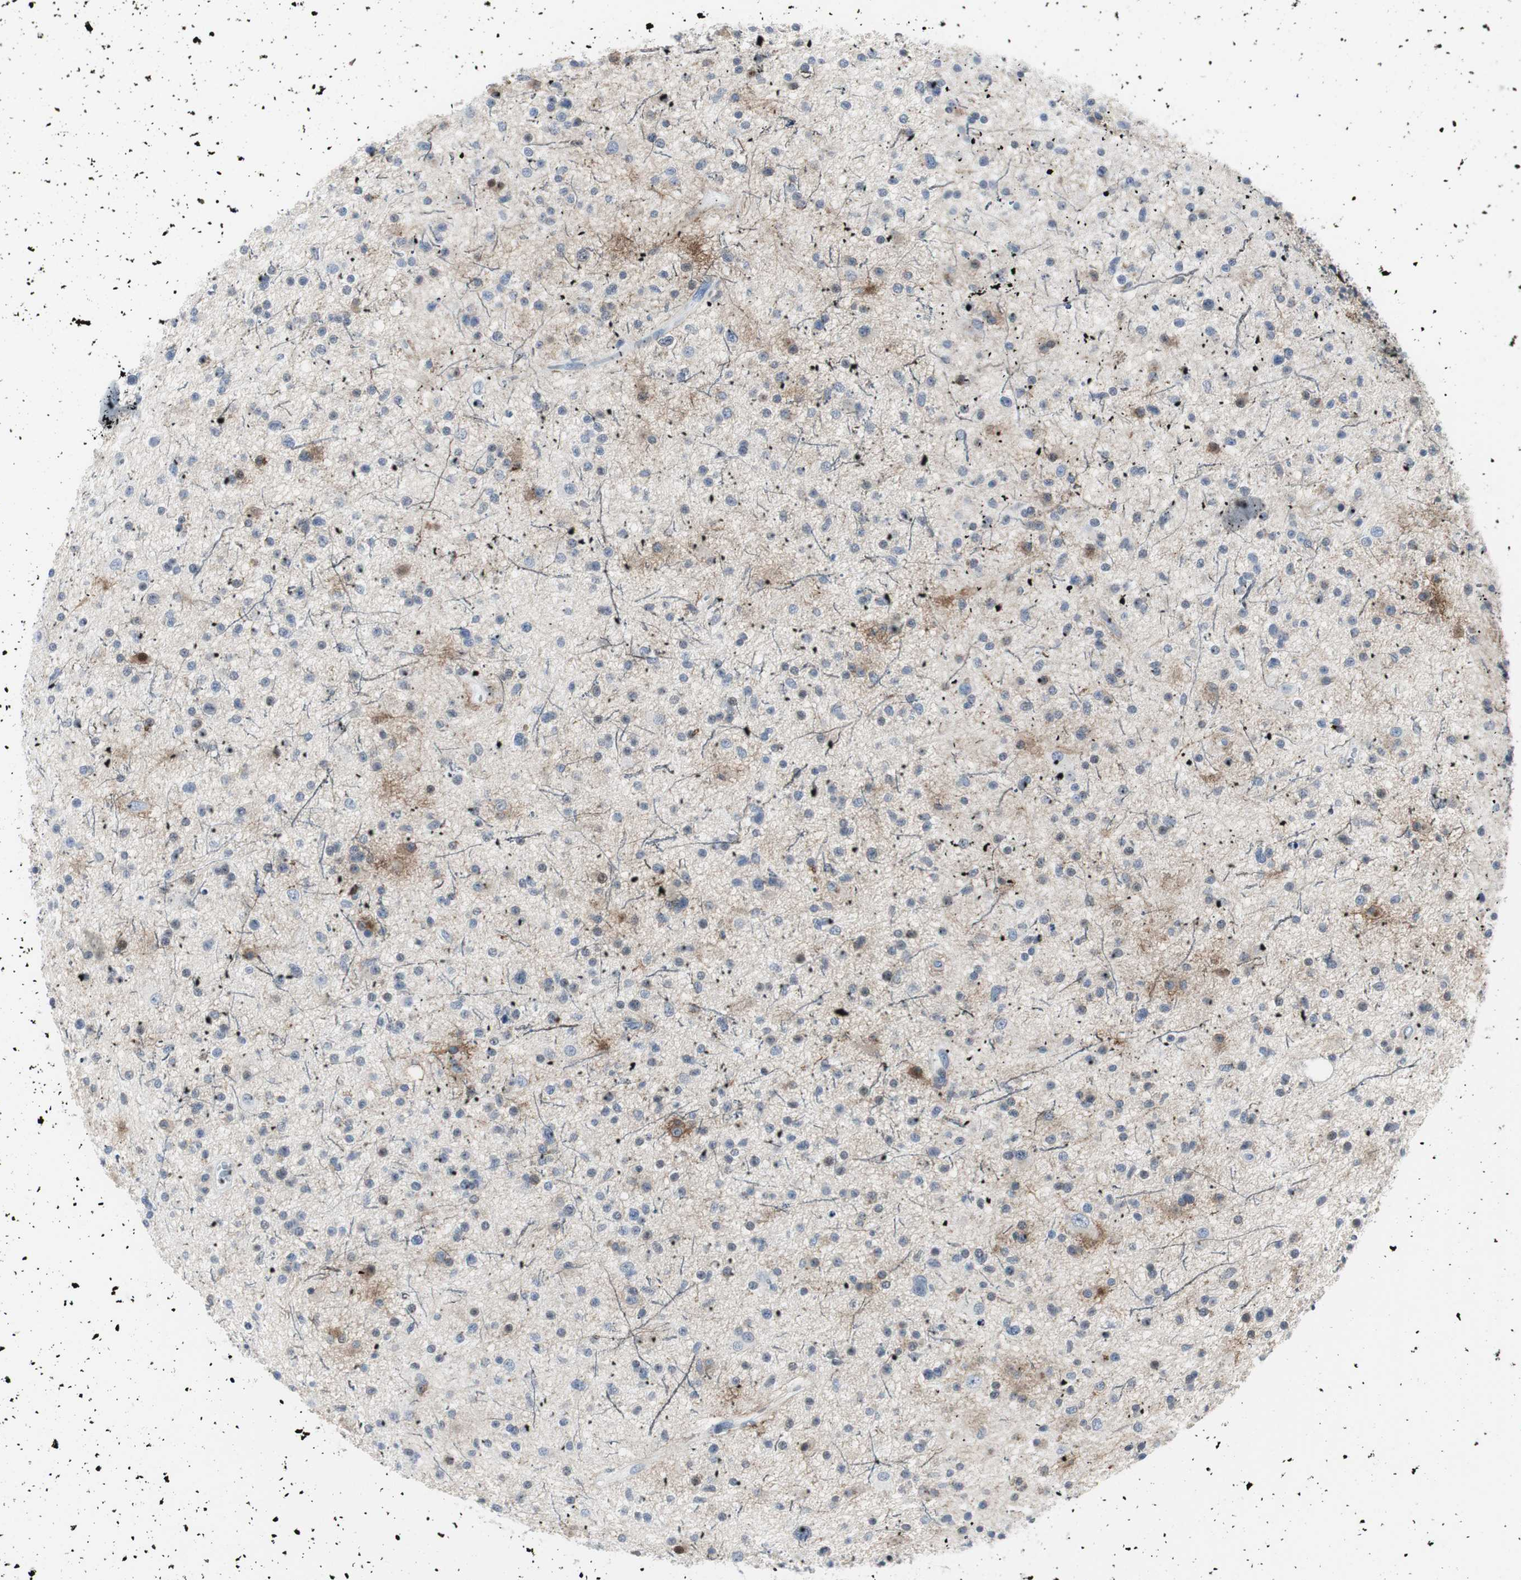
{"staining": {"intensity": "weak", "quantity": "<25%", "location": "cytoplasmic/membranous"}, "tissue": "glioma", "cell_type": "Tumor cells", "image_type": "cancer", "snomed": [{"axis": "morphology", "description": "Glioma, malignant, High grade"}, {"axis": "topography", "description": "Brain"}], "caption": "Micrograph shows no significant protein expression in tumor cells of glioma.", "gene": "GAP43", "patient": {"sex": "male", "age": 33}}